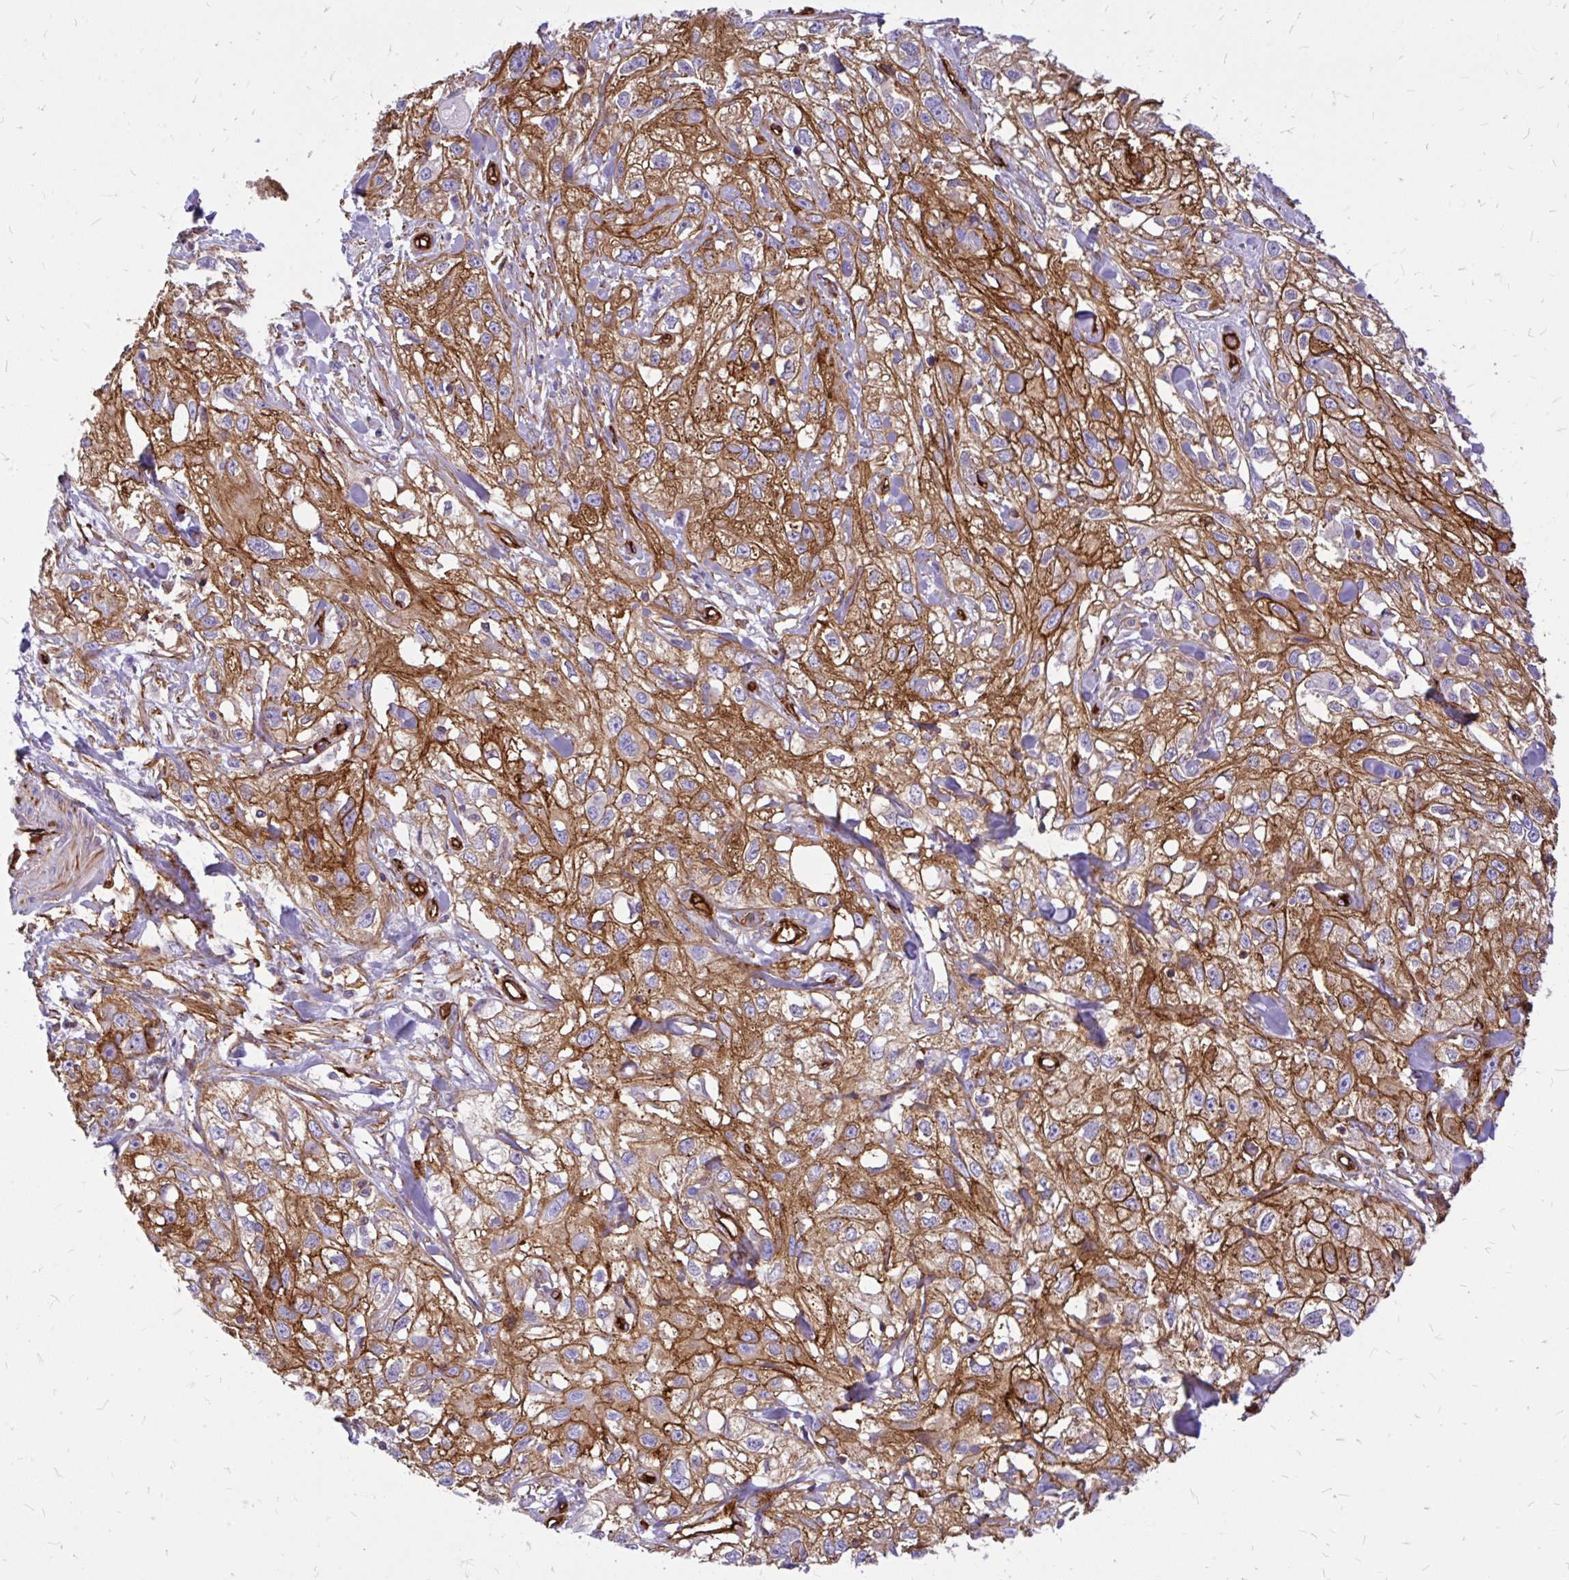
{"staining": {"intensity": "moderate", "quantity": ">75%", "location": "cytoplasmic/membranous"}, "tissue": "skin cancer", "cell_type": "Tumor cells", "image_type": "cancer", "snomed": [{"axis": "morphology", "description": "Squamous cell carcinoma, NOS"}, {"axis": "topography", "description": "Skin"}, {"axis": "topography", "description": "Vulva"}], "caption": "This image demonstrates IHC staining of human skin cancer (squamous cell carcinoma), with medium moderate cytoplasmic/membranous staining in about >75% of tumor cells.", "gene": "MAP1LC3B", "patient": {"sex": "female", "age": 86}}